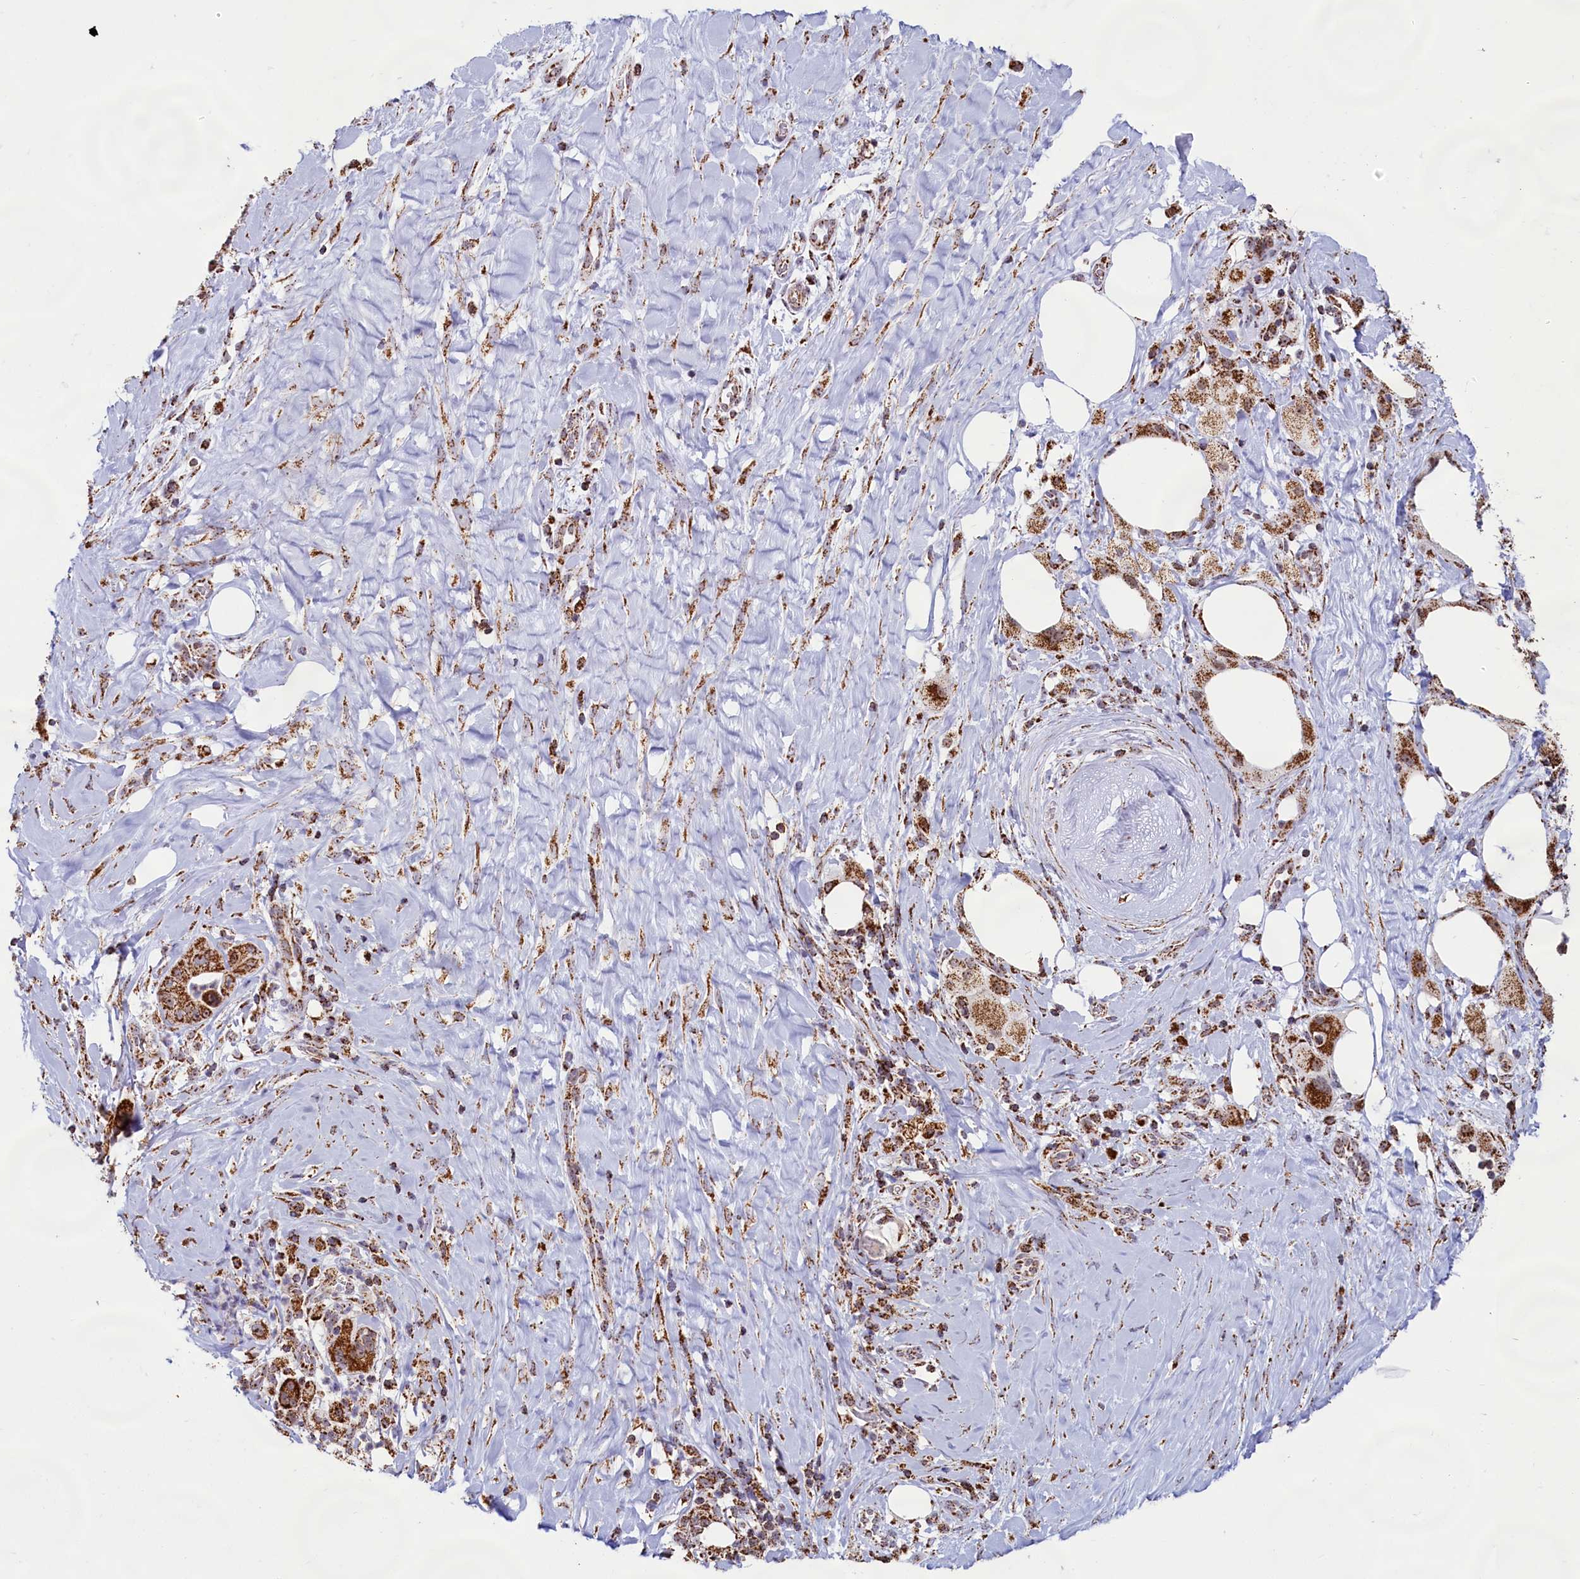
{"staining": {"intensity": "strong", "quantity": ">75%", "location": "cytoplasmic/membranous"}, "tissue": "pancreatic cancer", "cell_type": "Tumor cells", "image_type": "cancer", "snomed": [{"axis": "morphology", "description": "Adenocarcinoma, NOS"}, {"axis": "topography", "description": "Pancreas"}], "caption": "Immunohistochemical staining of human adenocarcinoma (pancreatic) shows strong cytoplasmic/membranous protein expression in about >75% of tumor cells. The protein of interest is stained brown, and the nuclei are stained in blue (DAB IHC with brightfield microscopy, high magnification).", "gene": "C1D", "patient": {"sex": "male", "age": 58}}